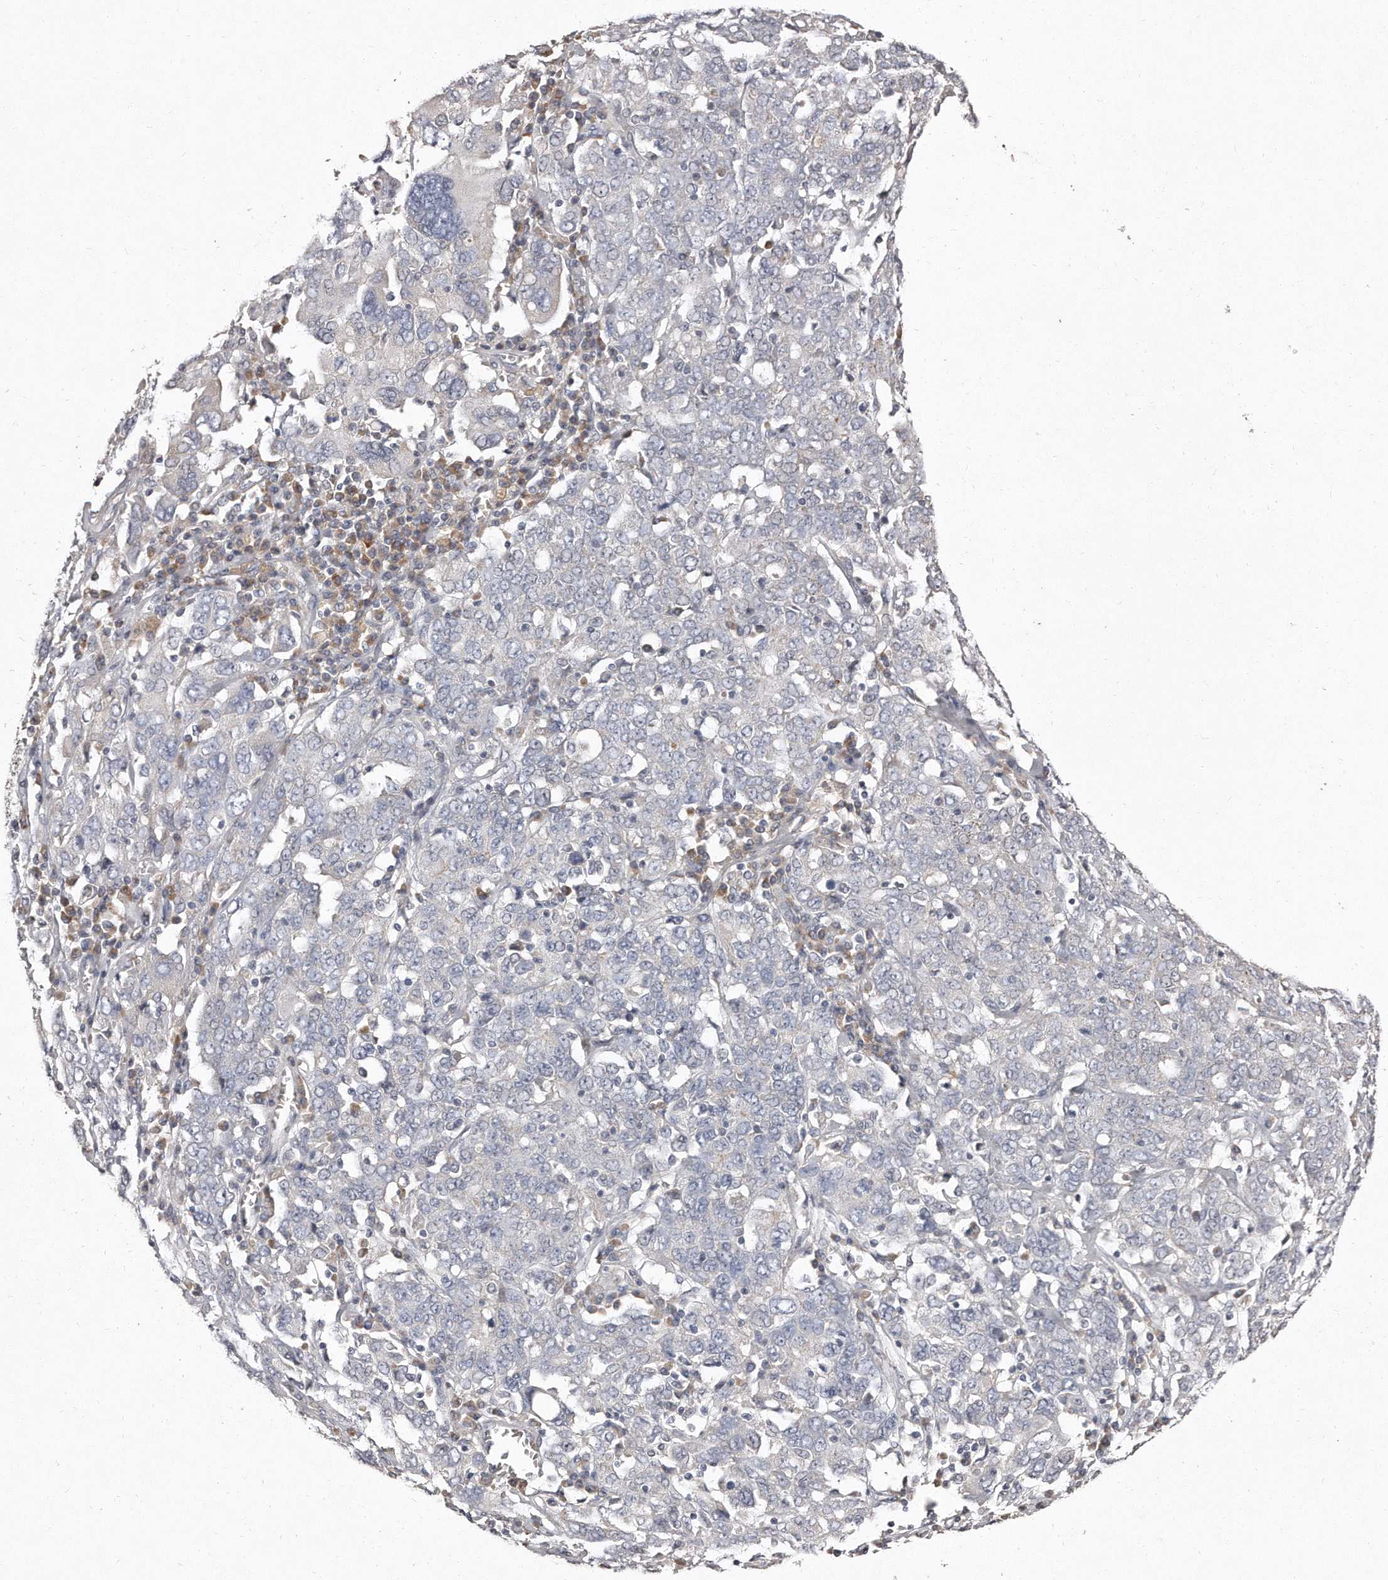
{"staining": {"intensity": "negative", "quantity": "none", "location": "none"}, "tissue": "ovarian cancer", "cell_type": "Tumor cells", "image_type": "cancer", "snomed": [{"axis": "morphology", "description": "Carcinoma, endometroid"}, {"axis": "topography", "description": "Ovary"}], "caption": "A photomicrograph of human ovarian endometroid carcinoma is negative for staining in tumor cells.", "gene": "TECR", "patient": {"sex": "female", "age": 62}}